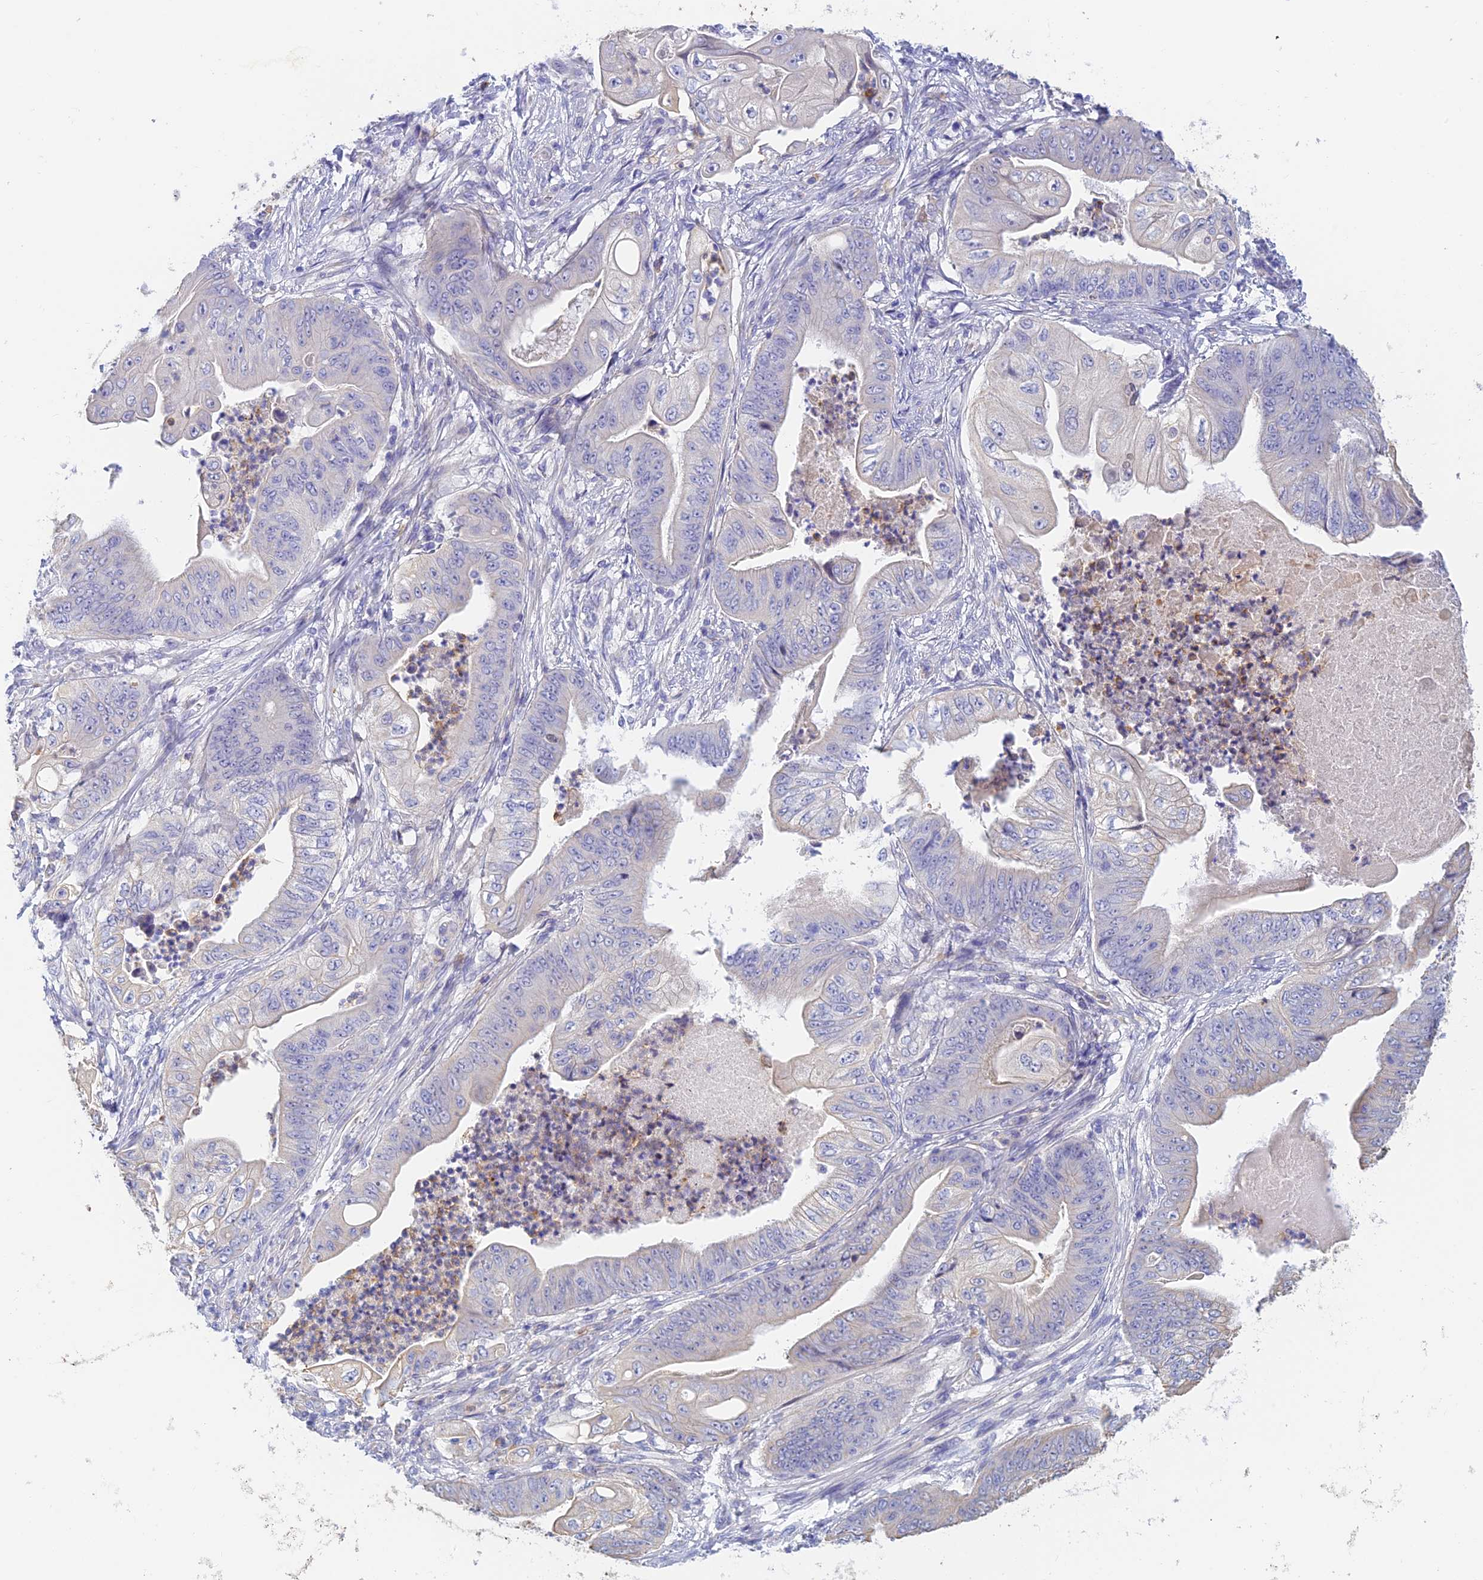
{"staining": {"intensity": "negative", "quantity": "none", "location": "none"}, "tissue": "stomach cancer", "cell_type": "Tumor cells", "image_type": "cancer", "snomed": [{"axis": "morphology", "description": "Adenocarcinoma, NOS"}, {"axis": "topography", "description": "Stomach"}], "caption": "DAB immunohistochemical staining of human stomach cancer shows no significant staining in tumor cells.", "gene": "INTS13", "patient": {"sex": "male", "age": 62}}